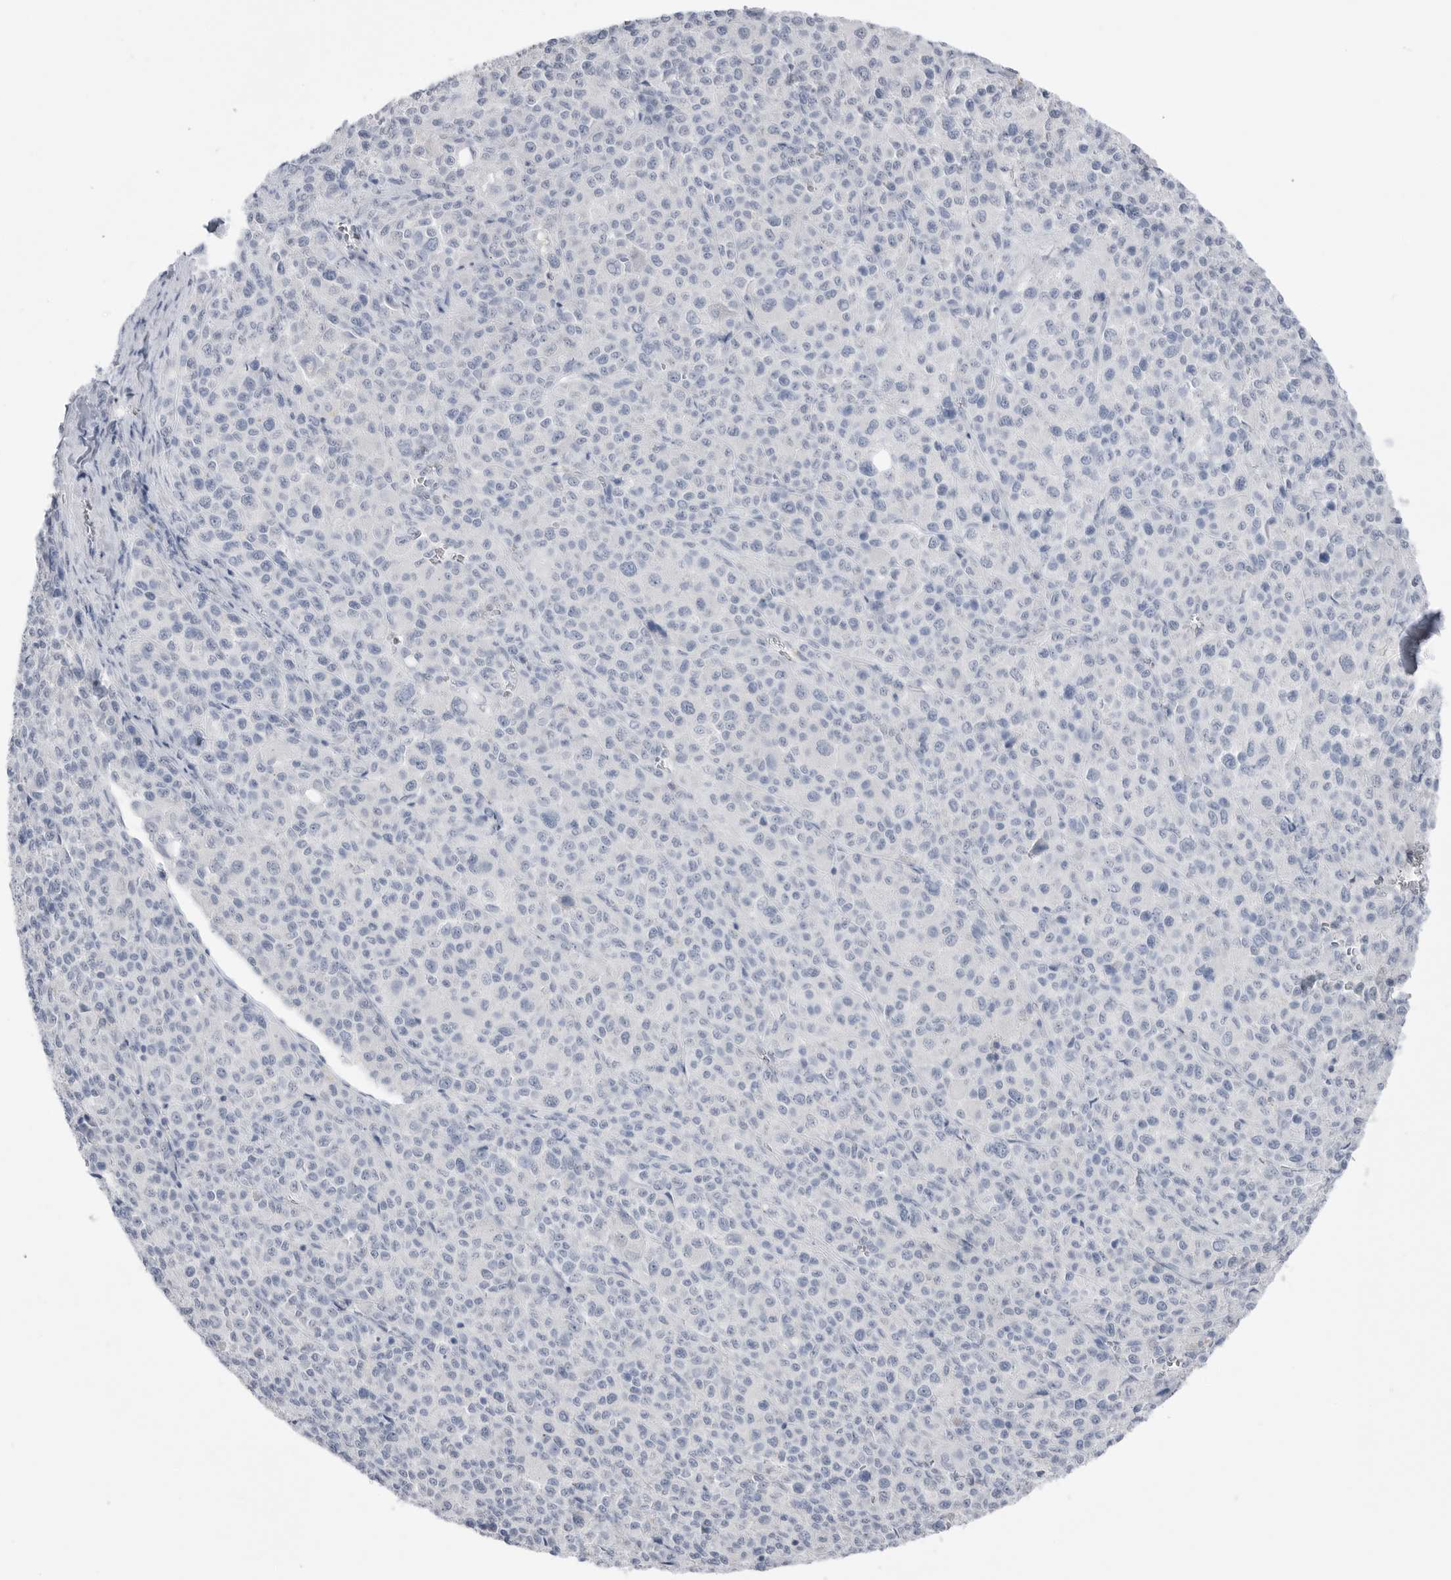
{"staining": {"intensity": "negative", "quantity": "none", "location": "none"}, "tissue": "melanoma", "cell_type": "Tumor cells", "image_type": "cancer", "snomed": [{"axis": "morphology", "description": "Malignant melanoma, Metastatic site"}, {"axis": "topography", "description": "Skin"}], "caption": "Immunohistochemistry (IHC) of malignant melanoma (metastatic site) reveals no positivity in tumor cells.", "gene": "ABHD12", "patient": {"sex": "female", "age": 74}}